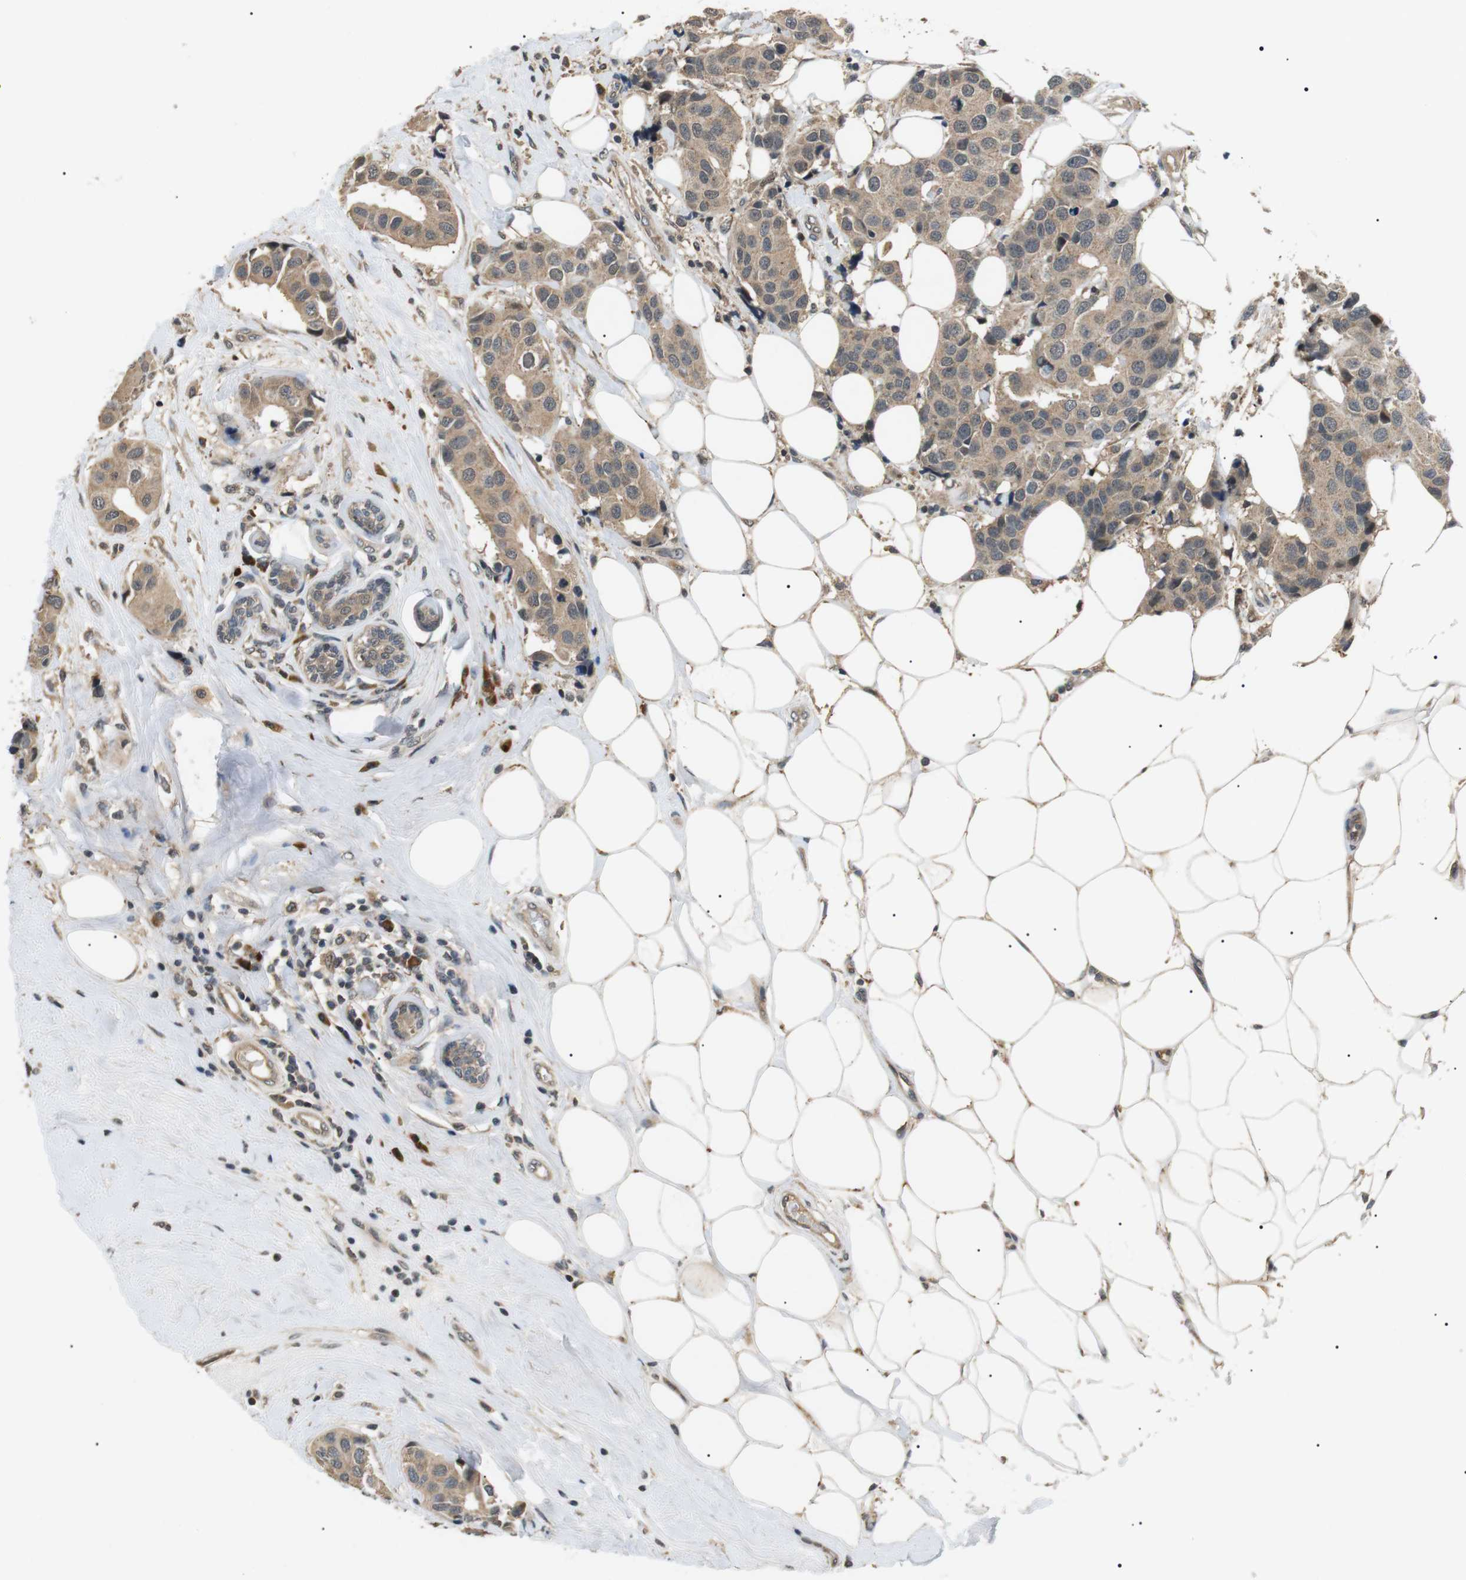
{"staining": {"intensity": "weak", "quantity": ">75%", "location": "cytoplasmic/membranous"}, "tissue": "breast cancer", "cell_type": "Tumor cells", "image_type": "cancer", "snomed": [{"axis": "morphology", "description": "Normal tissue, NOS"}, {"axis": "morphology", "description": "Duct carcinoma"}, {"axis": "topography", "description": "Breast"}], "caption": "A brown stain highlights weak cytoplasmic/membranous staining of a protein in breast cancer tumor cells.", "gene": "HSPA13", "patient": {"sex": "female", "age": 39}}